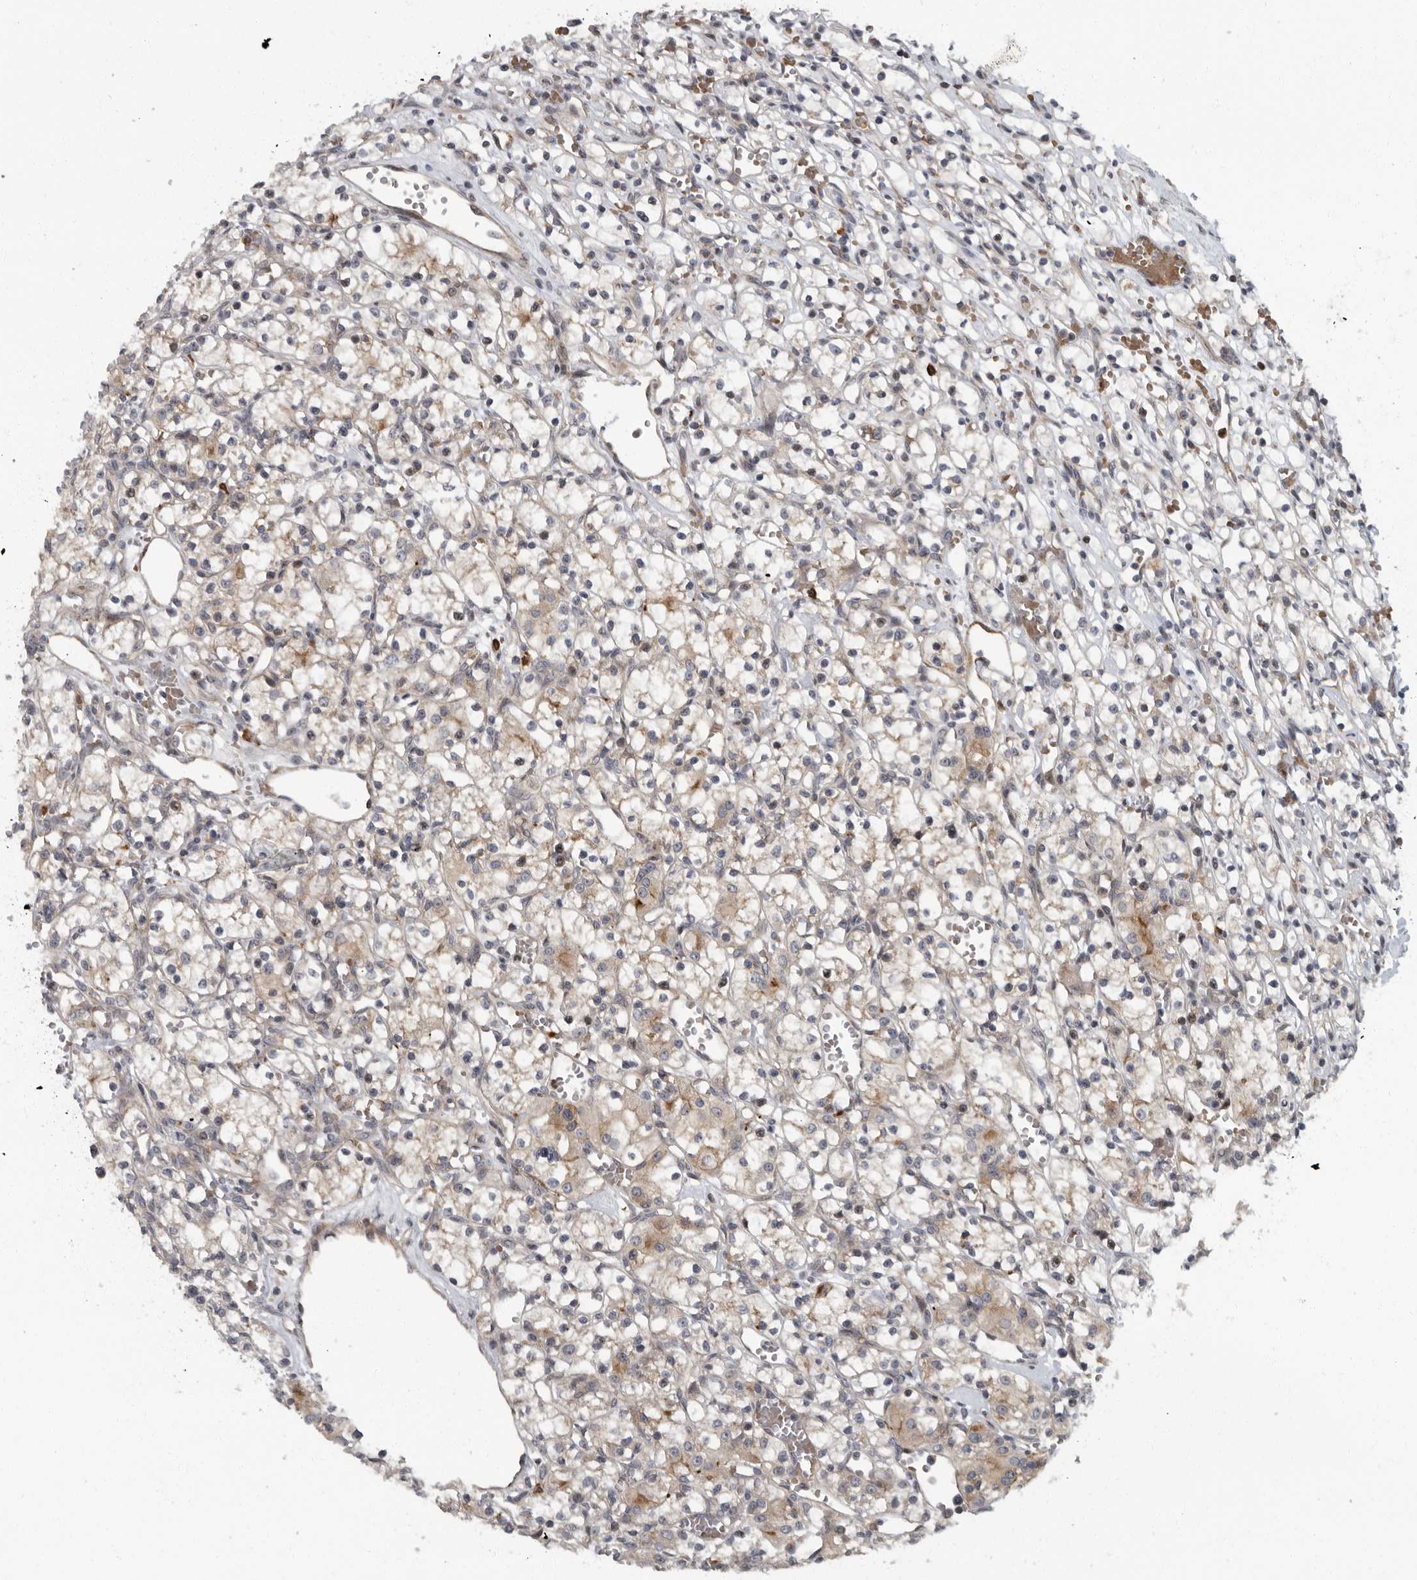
{"staining": {"intensity": "moderate", "quantity": "25%-75%", "location": "cytoplasmic/membranous"}, "tissue": "renal cancer", "cell_type": "Tumor cells", "image_type": "cancer", "snomed": [{"axis": "morphology", "description": "Adenocarcinoma, NOS"}, {"axis": "topography", "description": "Kidney"}], "caption": "Approximately 25%-75% of tumor cells in renal cancer (adenocarcinoma) display moderate cytoplasmic/membranous protein positivity as visualized by brown immunohistochemical staining.", "gene": "PDCD11", "patient": {"sex": "female", "age": 59}}